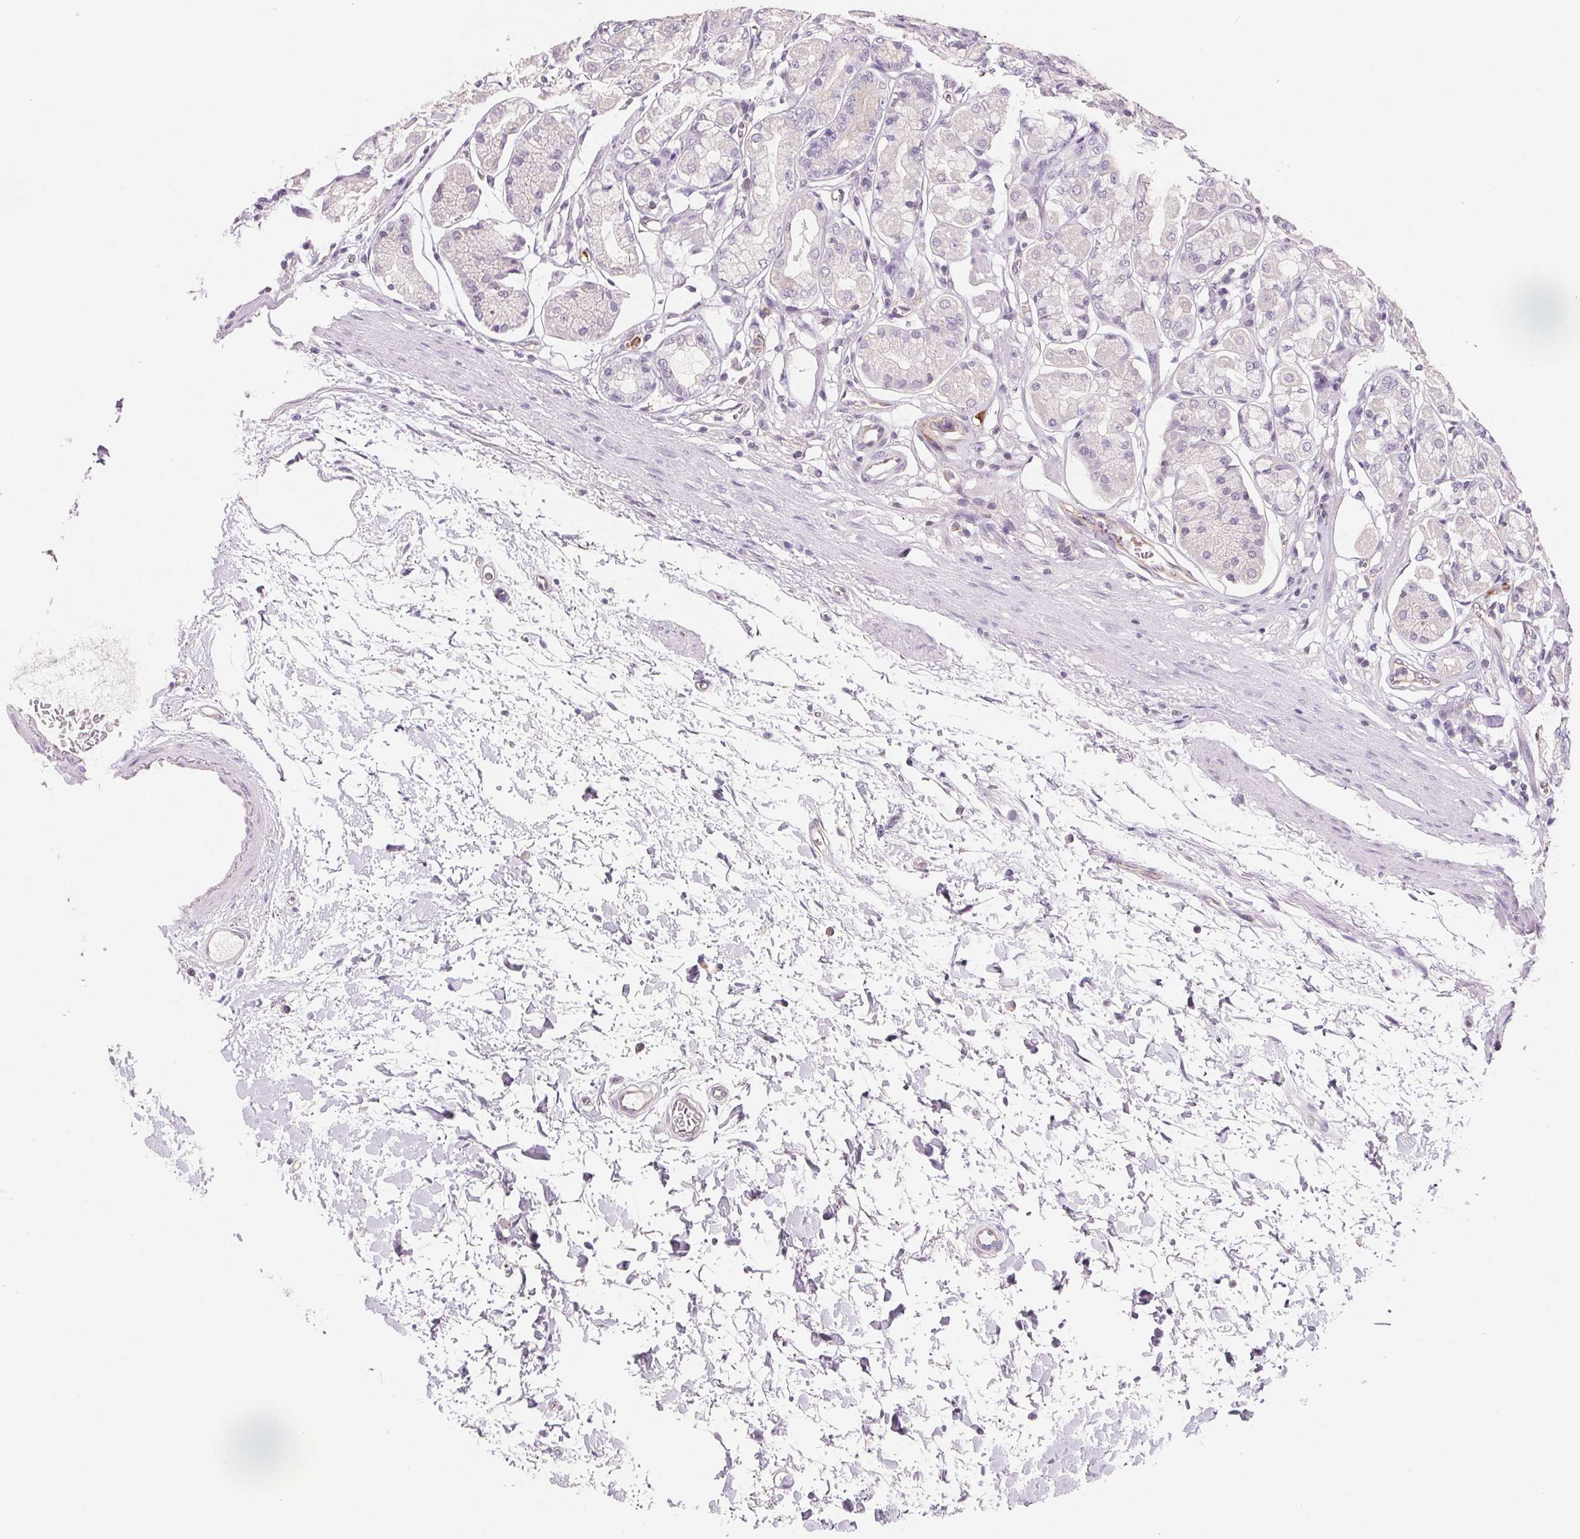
{"staining": {"intensity": "negative", "quantity": "none", "location": "none"}, "tissue": "stomach", "cell_type": "Glandular cells", "image_type": "normal", "snomed": [{"axis": "morphology", "description": "Normal tissue, NOS"}, {"axis": "topography", "description": "Stomach"}, {"axis": "topography", "description": "Stomach, lower"}], "caption": "This is an immunohistochemistry (IHC) histopathology image of unremarkable human stomach. There is no positivity in glandular cells.", "gene": "GBP1", "patient": {"sex": "male", "age": 76}}